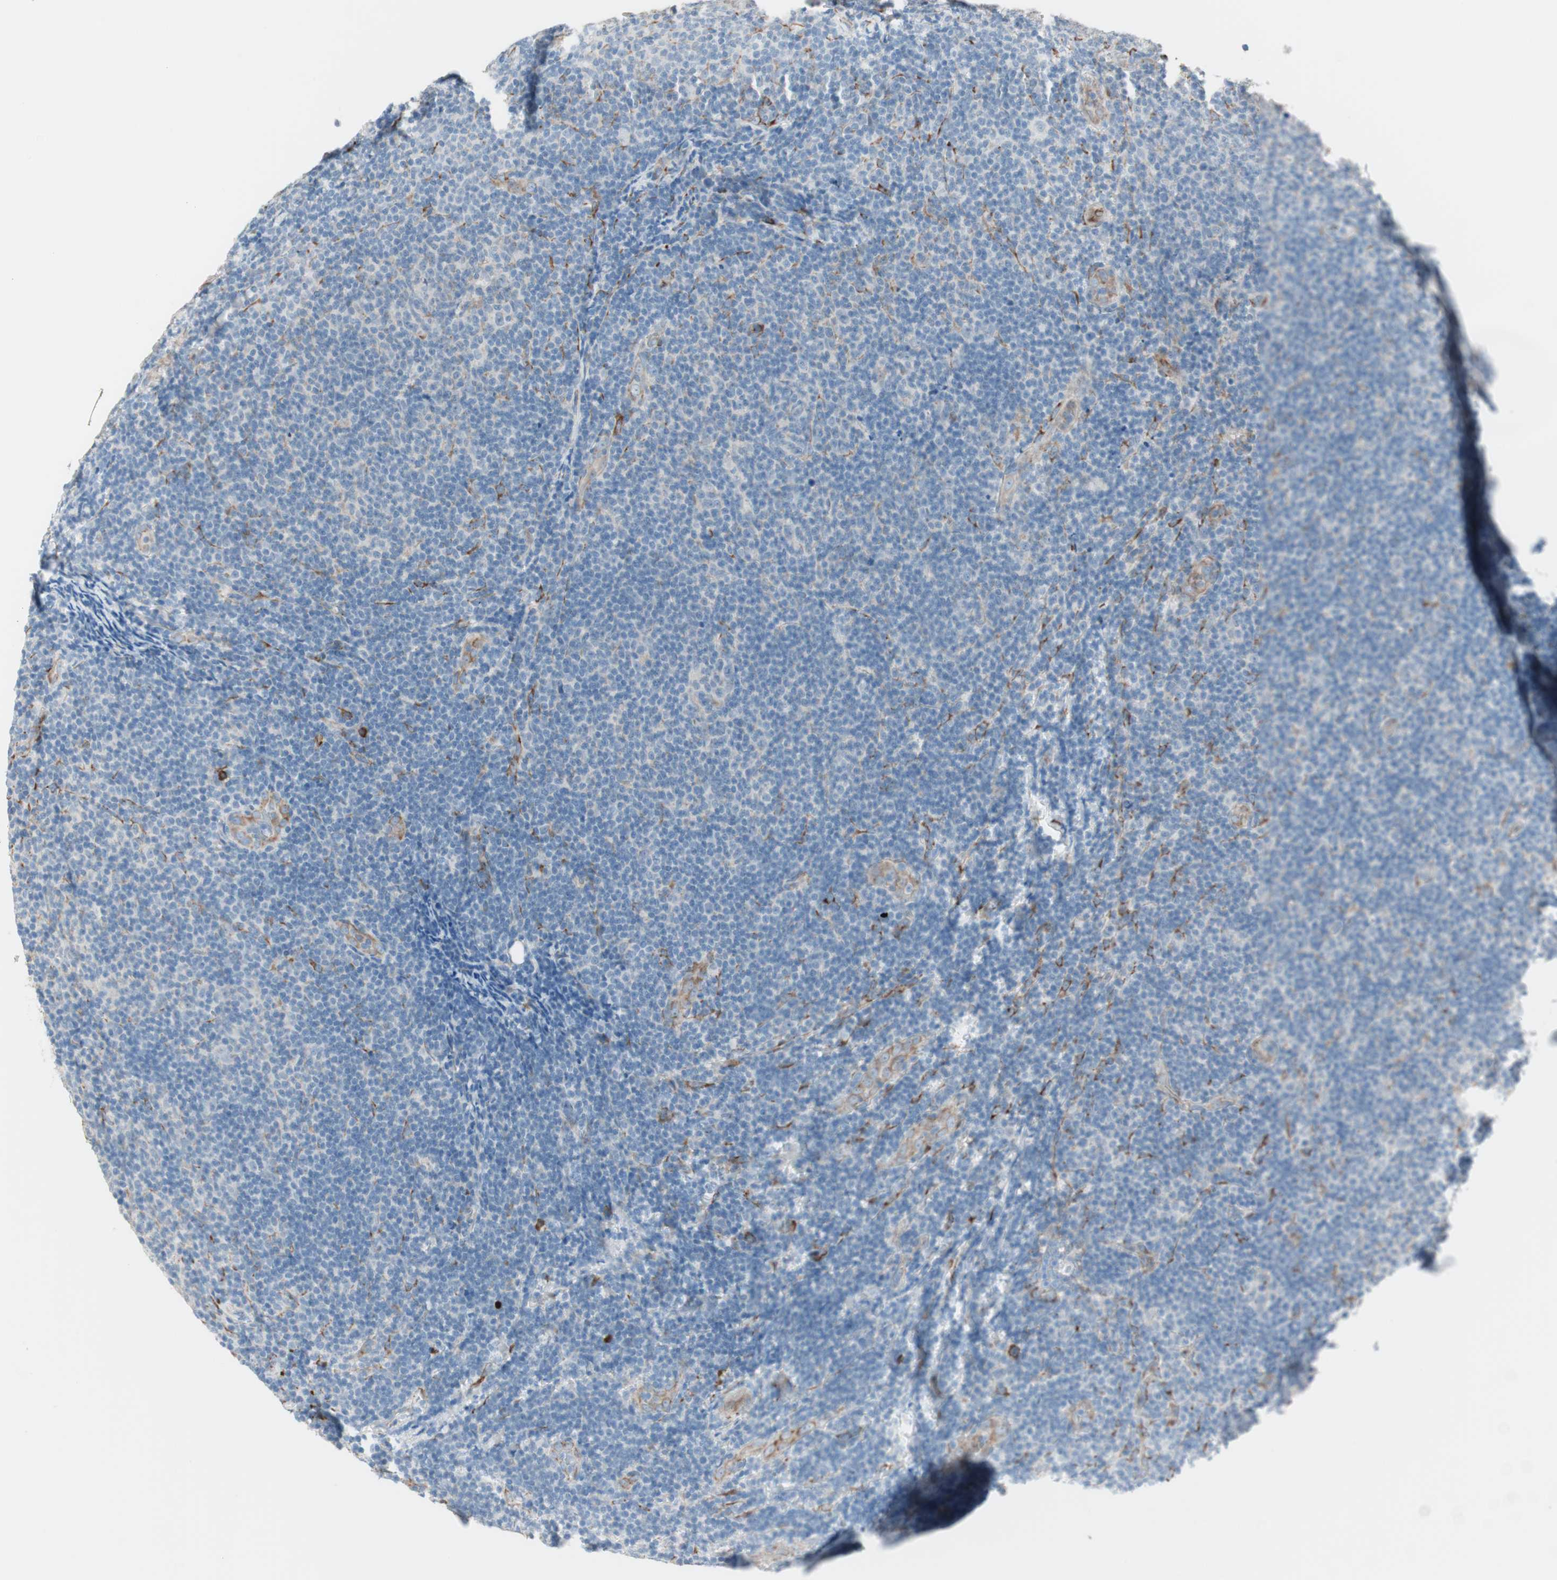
{"staining": {"intensity": "negative", "quantity": "none", "location": "none"}, "tissue": "lymphoma", "cell_type": "Tumor cells", "image_type": "cancer", "snomed": [{"axis": "morphology", "description": "Malignant lymphoma, non-Hodgkin's type, Low grade"}, {"axis": "topography", "description": "Lymph node"}], "caption": "A high-resolution histopathology image shows immunohistochemistry (IHC) staining of low-grade malignant lymphoma, non-Hodgkin's type, which reveals no significant expression in tumor cells.", "gene": "P4HTM", "patient": {"sex": "male", "age": 83}}